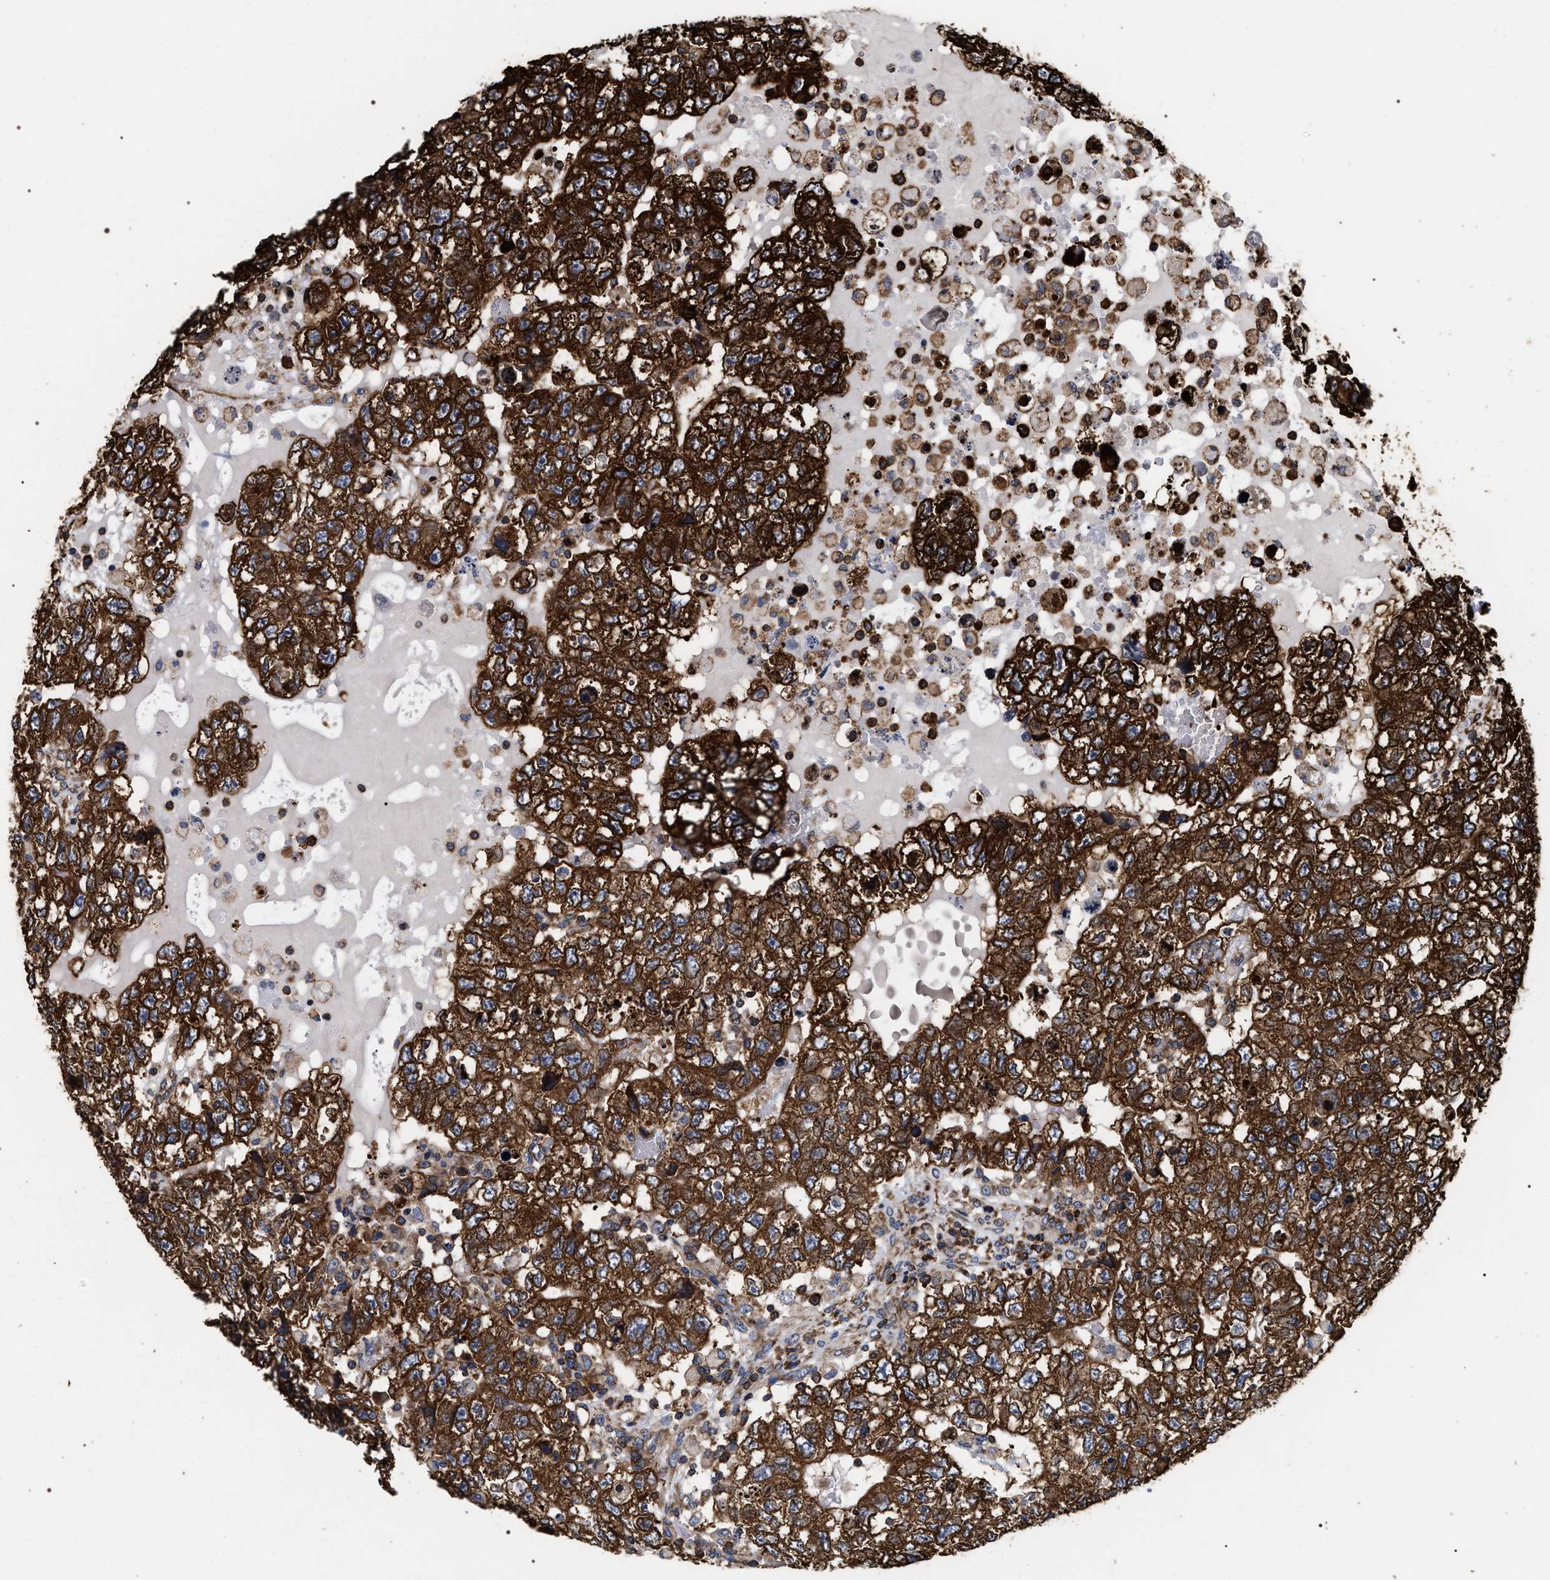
{"staining": {"intensity": "strong", "quantity": ">75%", "location": "cytoplasmic/membranous"}, "tissue": "testis cancer", "cell_type": "Tumor cells", "image_type": "cancer", "snomed": [{"axis": "morphology", "description": "Carcinoma, Embryonal, NOS"}, {"axis": "topography", "description": "Testis"}], "caption": "Tumor cells display high levels of strong cytoplasmic/membranous staining in approximately >75% of cells in embryonal carcinoma (testis).", "gene": "SERBP1", "patient": {"sex": "male", "age": 36}}